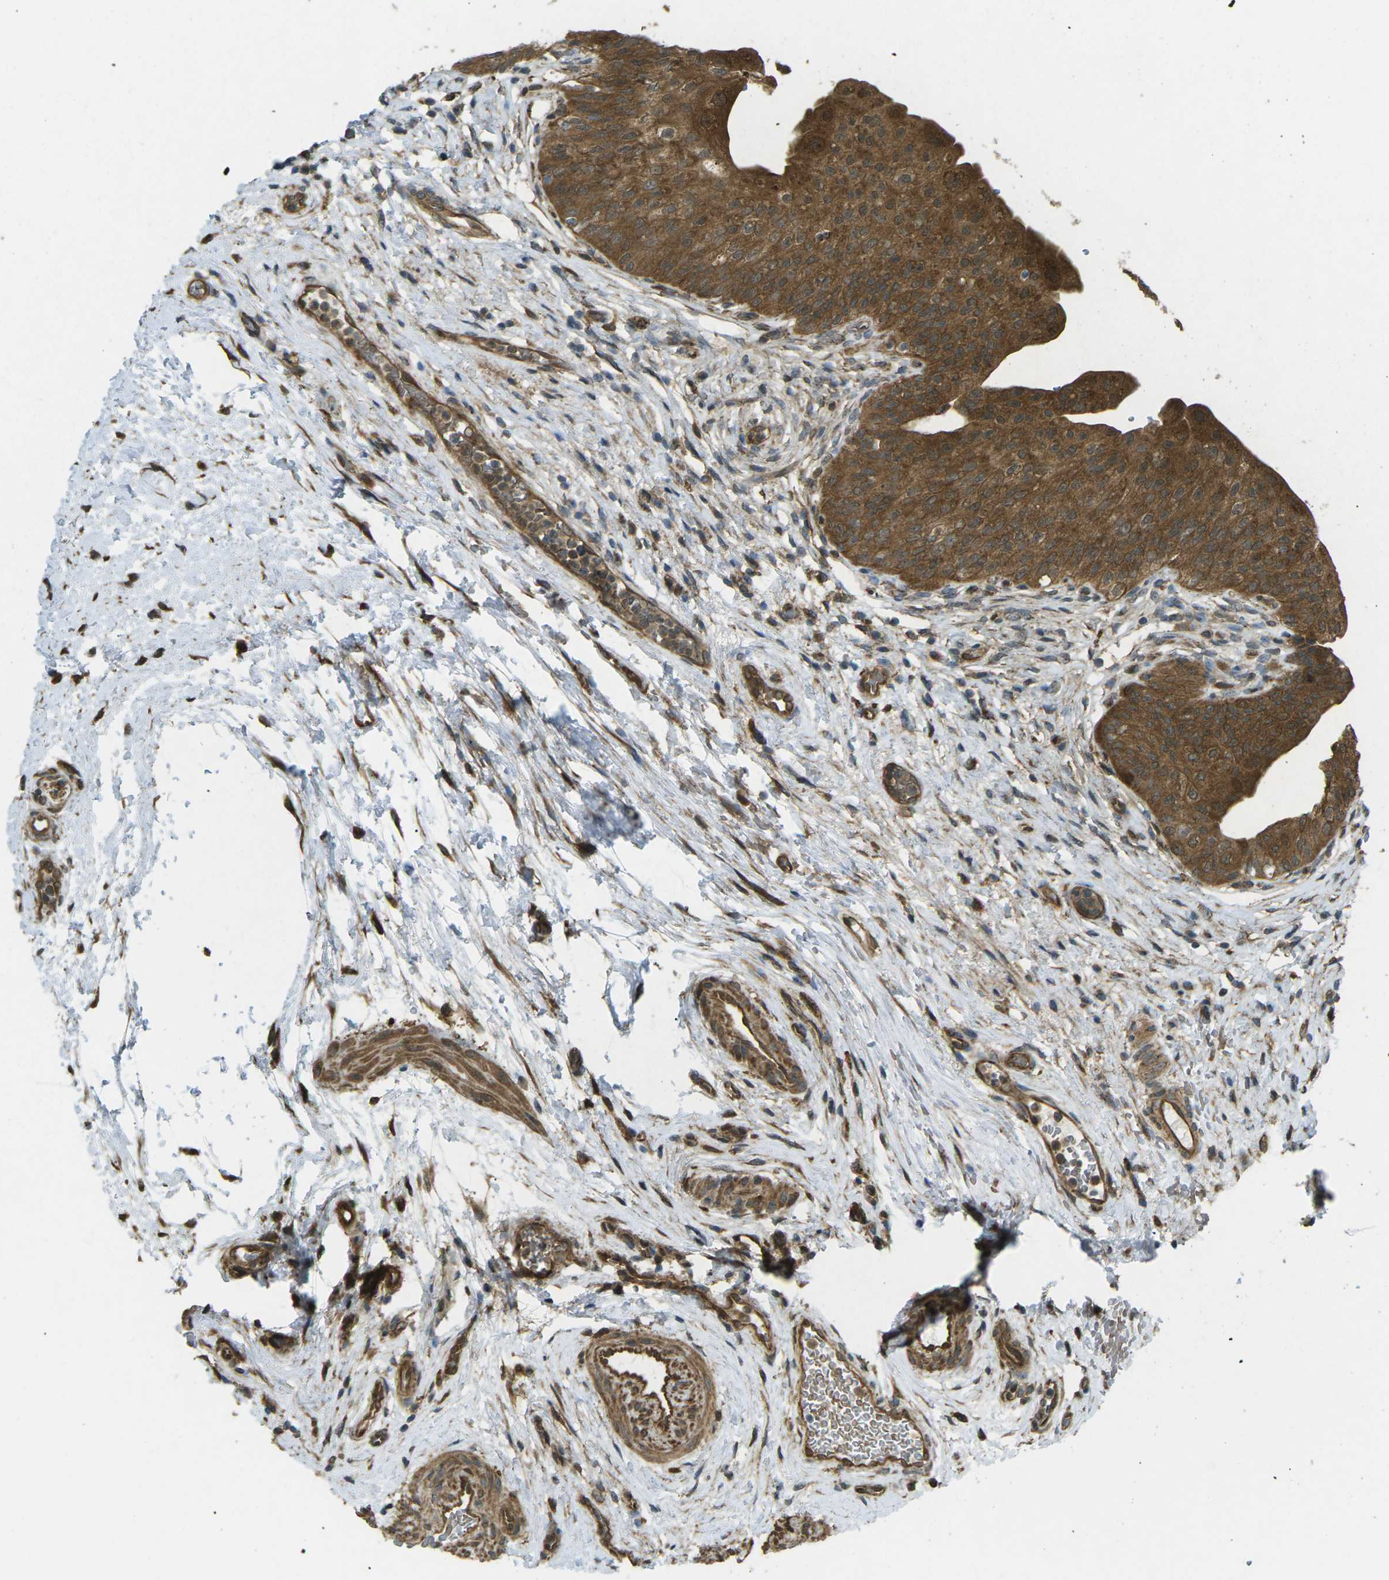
{"staining": {"intensity": "strong", "quantity": ">75%", "location": "cytoplasmic/membranous"}, "tissue": "urinary bladder", "cell_type": "Urothelial cells", "image_type": "normal", "snomed": [{"axis": "morphology", "description": "Normal tissue, NOS"}, {"axis": "topography", "description": "Urinary bladder"}], "caption": "This photomicrograph displays unremarkable urinary bladder stained with immunohistochemistry to label a protein in brown. The cytoplasmic/membranous of urothelial cells show strong positivity for the protein. Nuclei are counter-stained blue.", "gene": "CHMP3", "patient": {"sex": "male", "age": 46}}